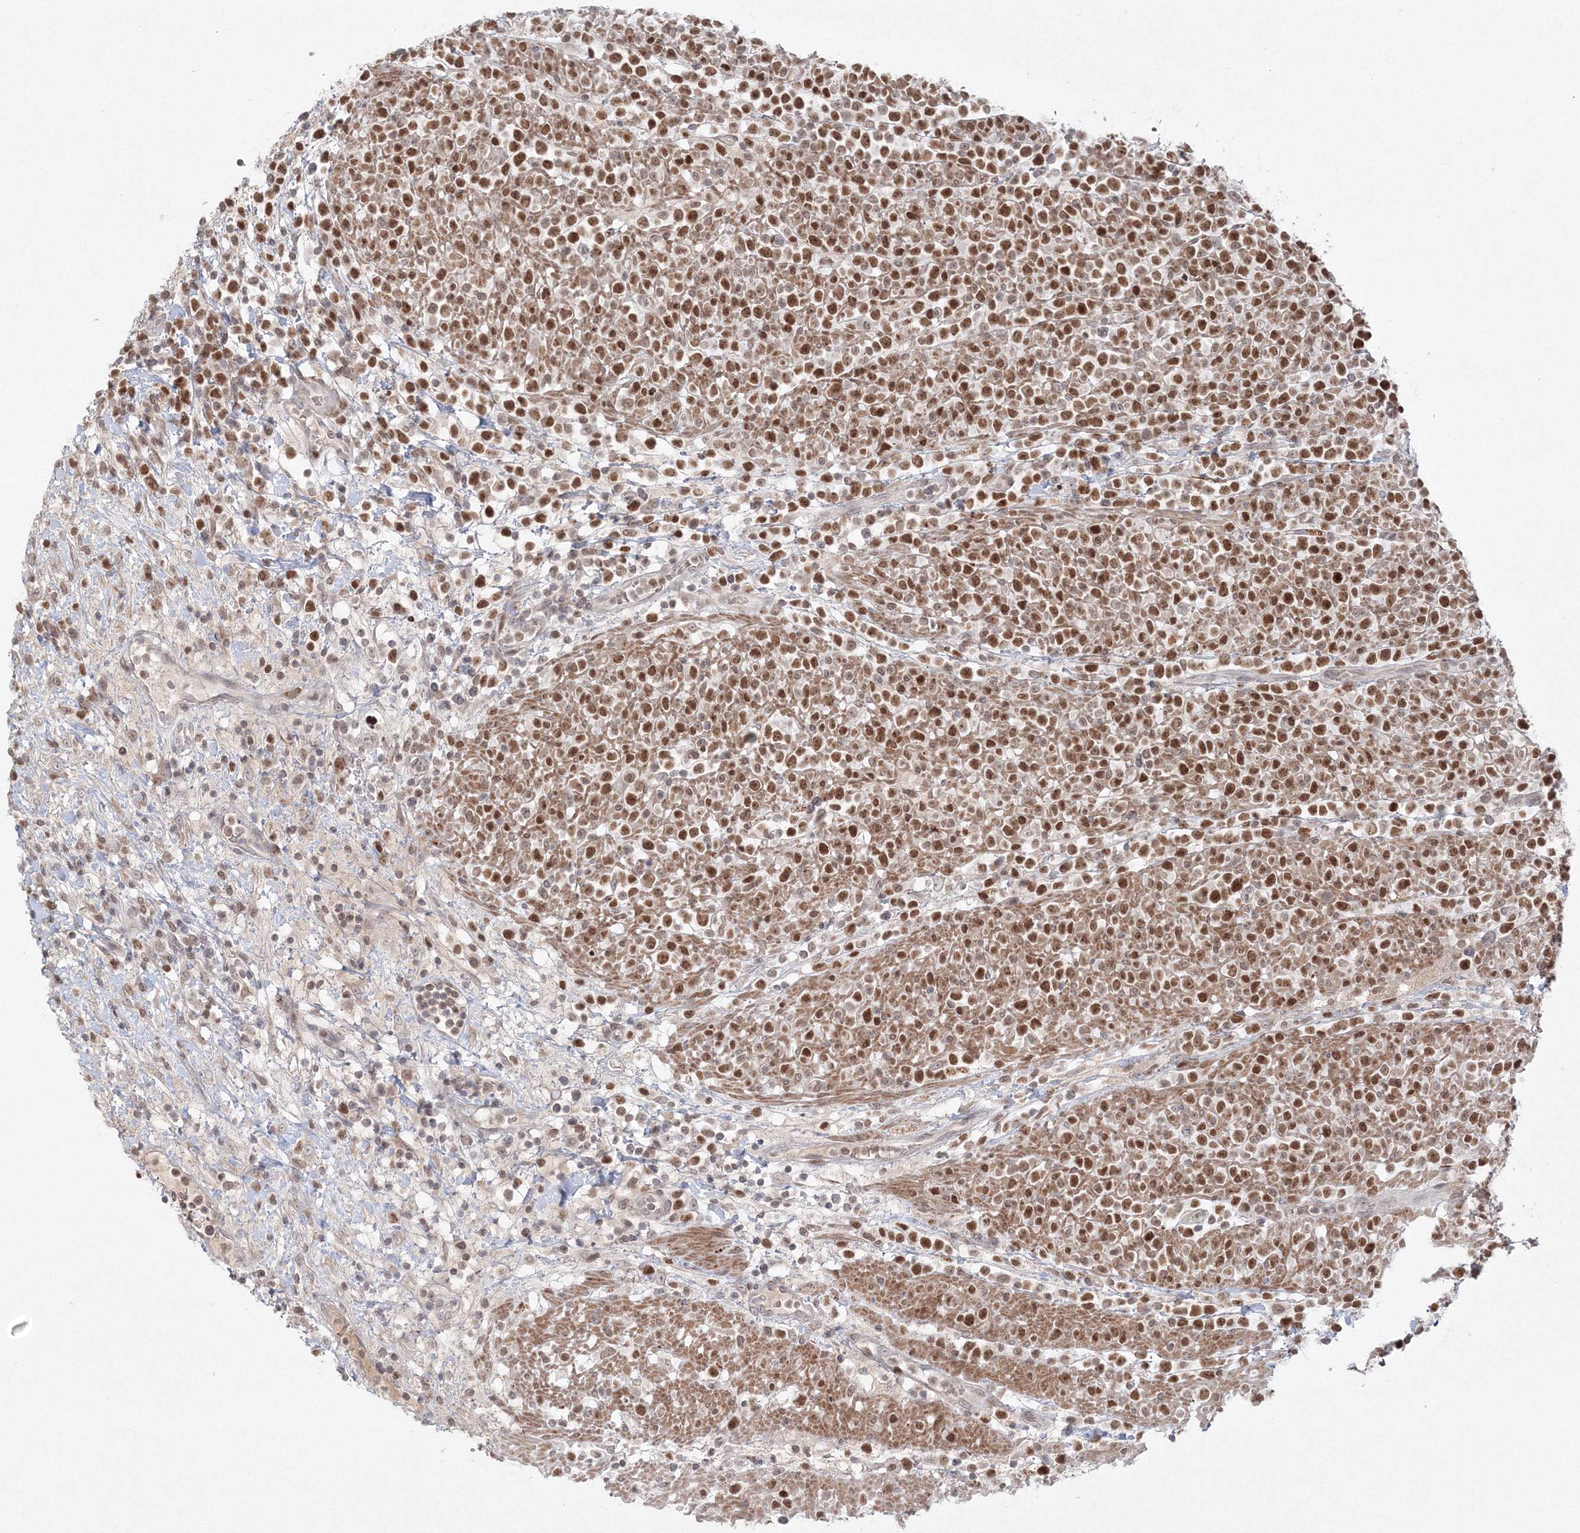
{"staining": {"intensity": "moderate", "quantity": ">75%", "location": "nuclear"}, "tissue": "lymphoma", "cell_type": "Tumor cells", "image_type": "cancer", "snomed": [{"axis": "morphology", "description": "Malignant lymphoma, non-Hodgkin's type, High grade"}, {"axis": "topography", "description": "Colon"}], "caption": "Immunohistochemical staining of lymphoma demonstrates moderate nuclear protein expression in approximately >75% of tumor cells. The protein is shown in brown color, while the nuclei are stained blue.", "gene": "KIF4A", "patient": {"sex": "female", "age": 53}}